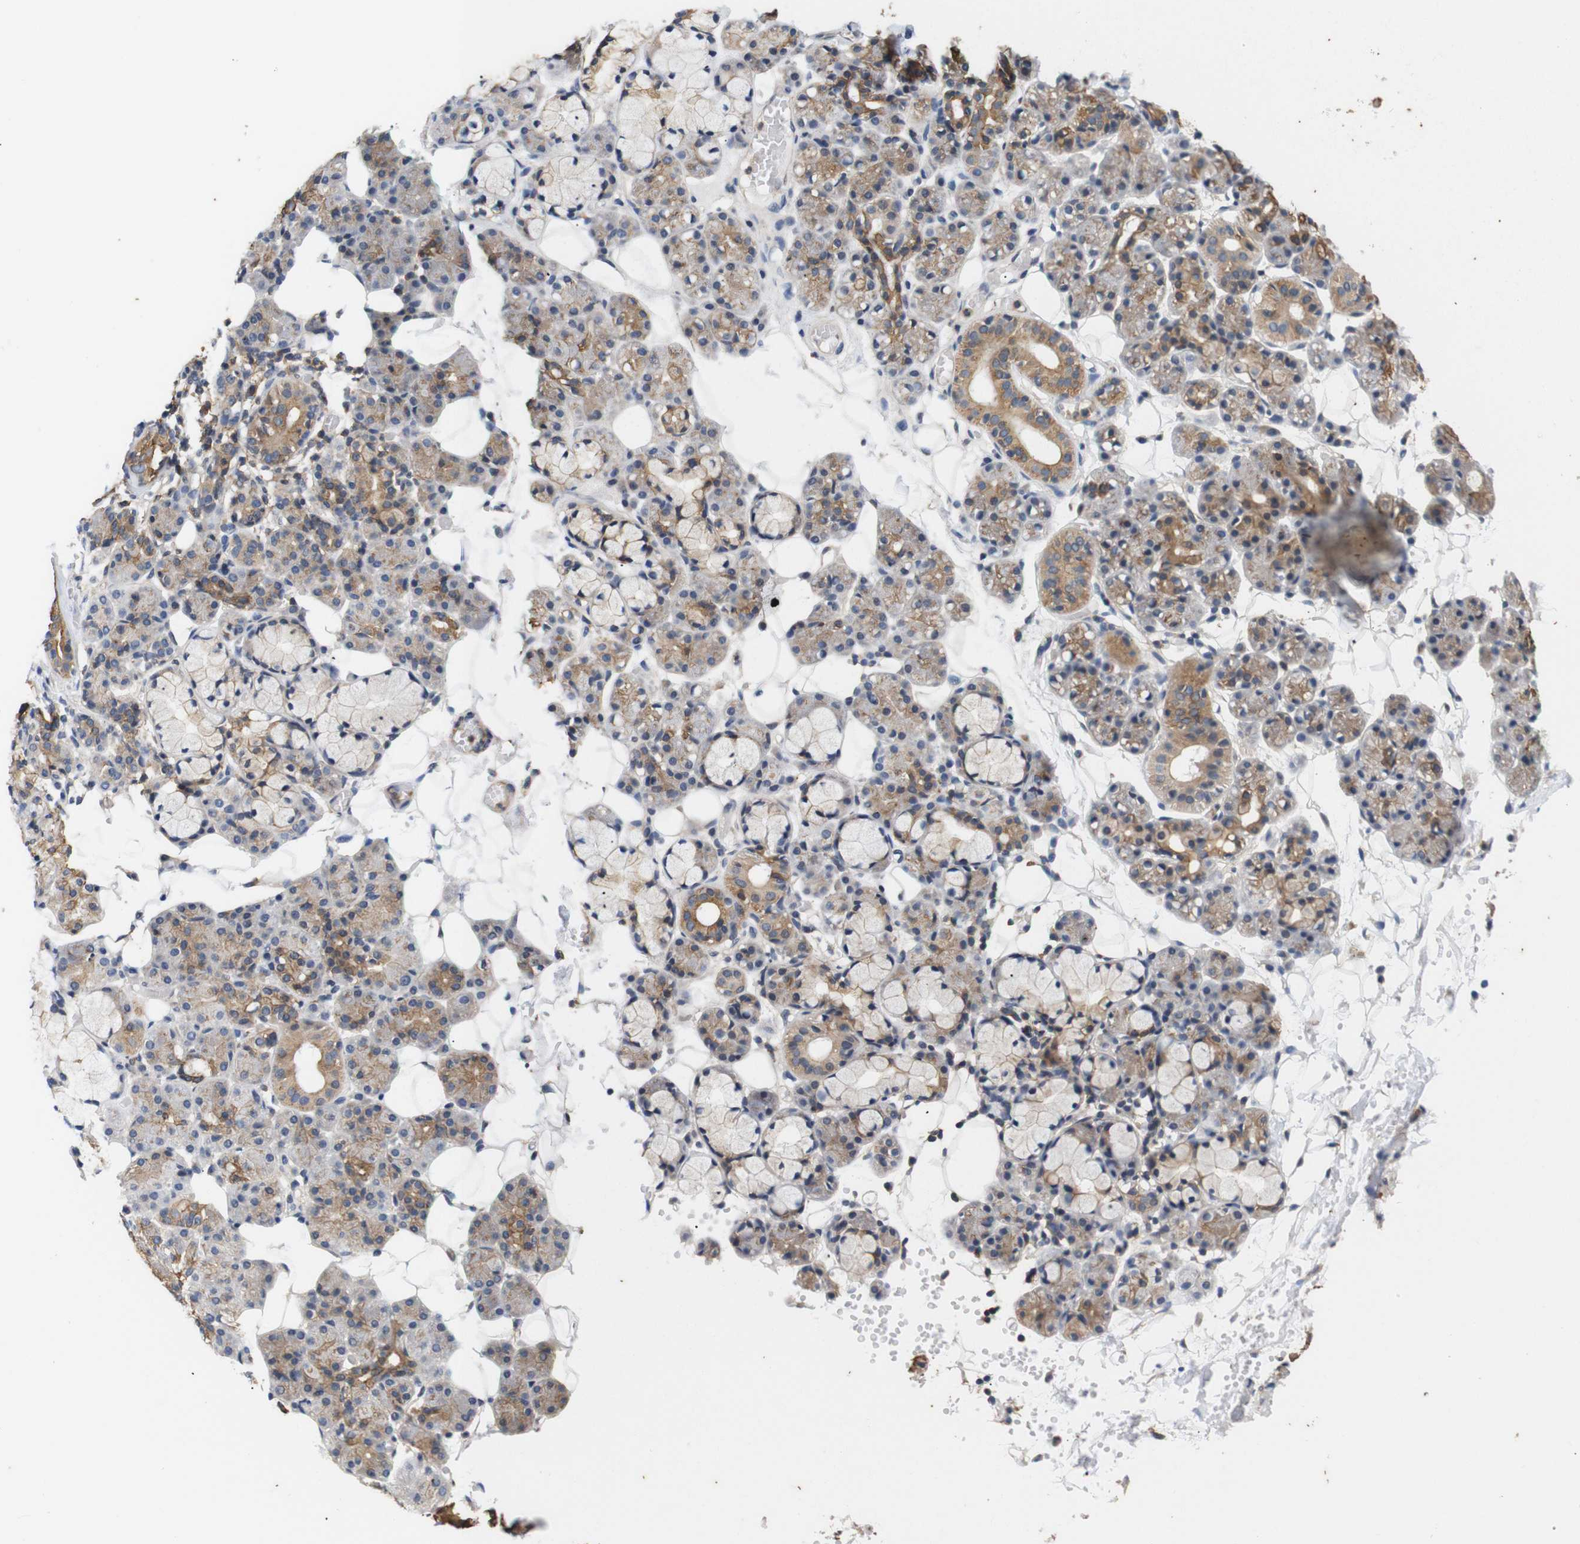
{"staining": {"intensity": "moderate", "quantity": "25%-75%", "location": "cytoplasmic/membranous"}, "tissue": "salivary gland", "cell_type": "Glandular cells", "image_type": "normal", "snomed": [{"axis": "morphology", "description": "Normal tissue, NOS"}, {"axis": "topography", "description": "Salivary gland"}], "caption": "A brown stain labels moderate cytoplasmic/membranous expression of a protein in glandular cells of unremarkable salivary gland. (DAB (3,3'-diaminobenzidine) IHC with brightfield microscopy, high magnification).", "gene": "BRWD3", "patient": {"sex": "male", "age": 63}}